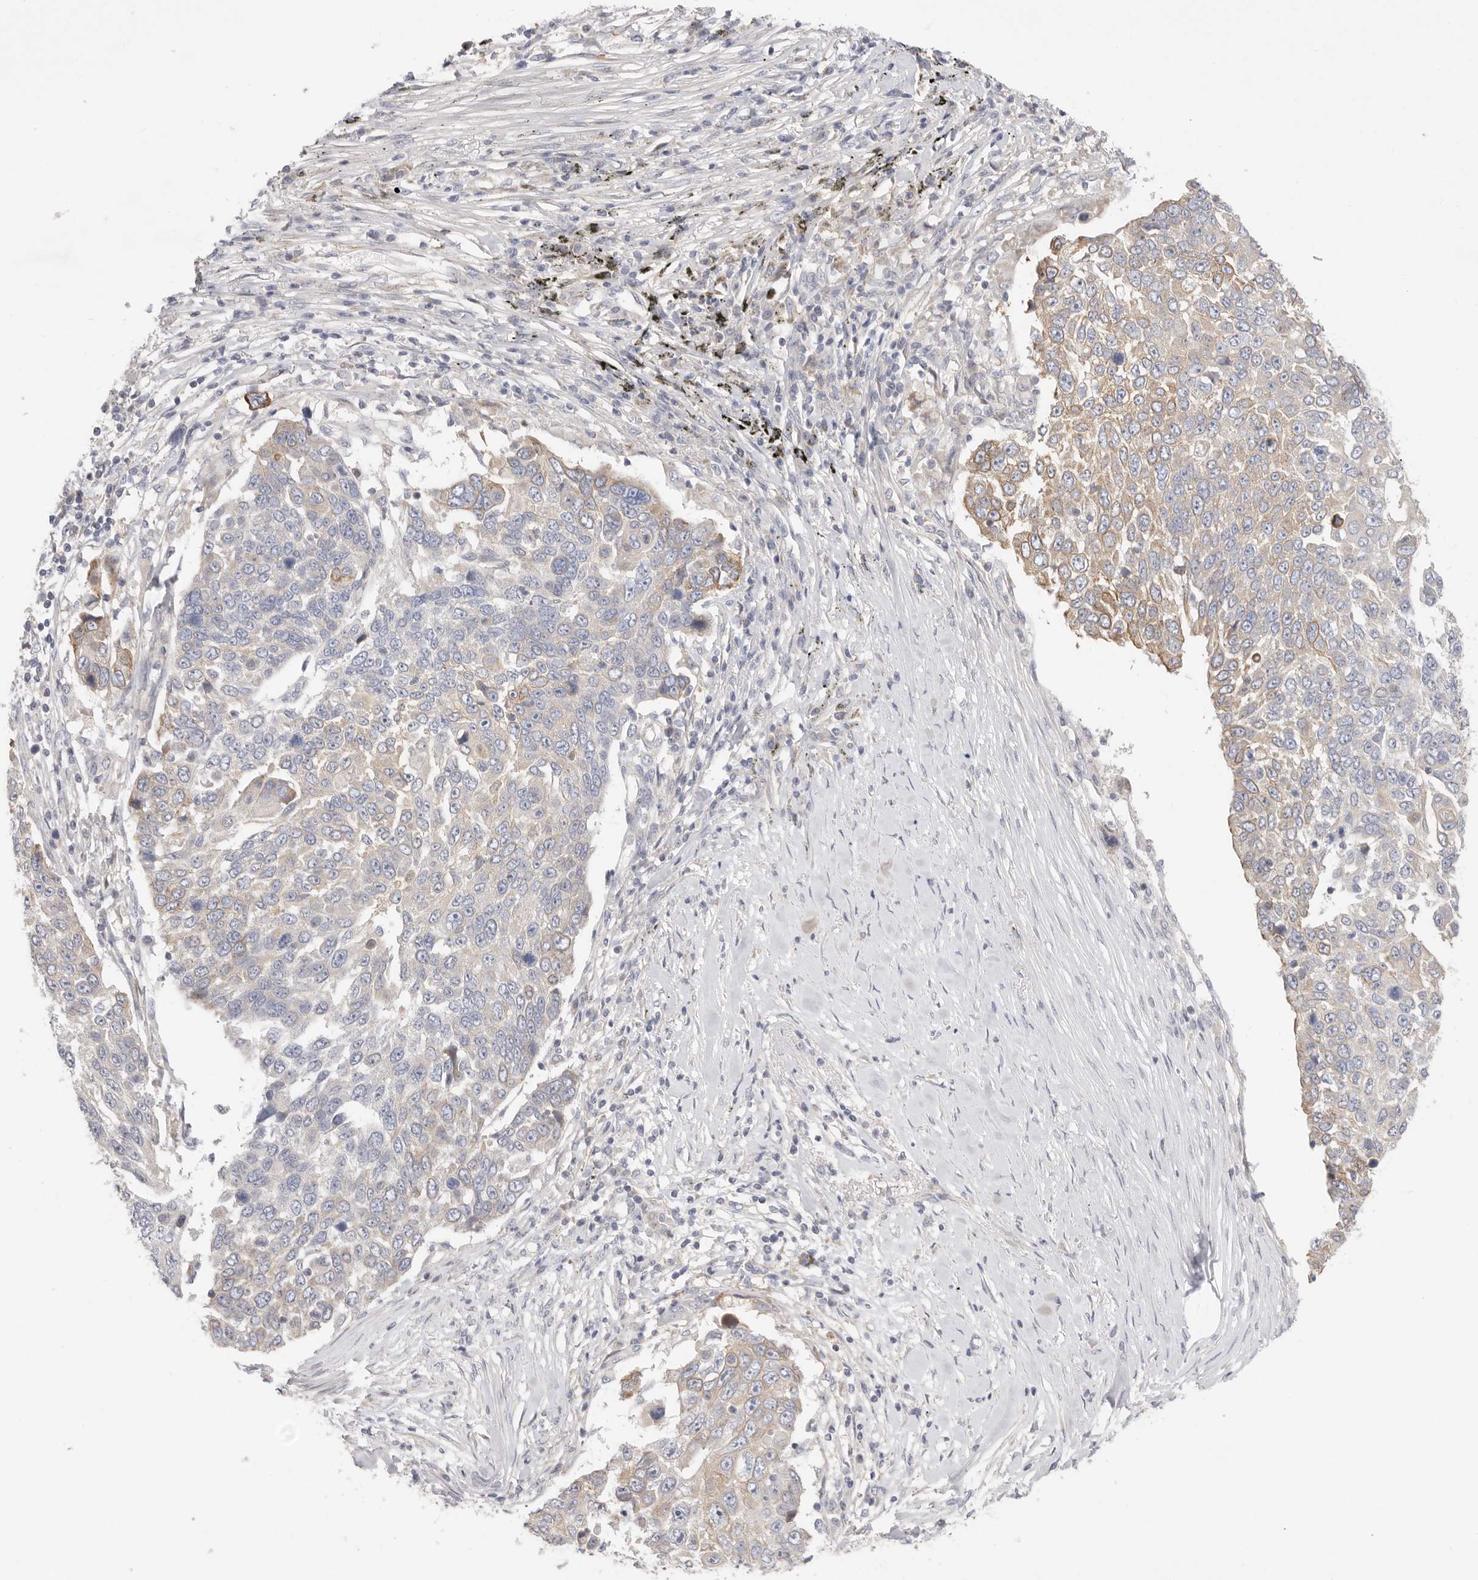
{"staining": {"intensity": "weak", "quantity": "<25%", "location": "cytoplasmic/membranous"}, "tissue": "lung cancer", "cell_type": "Tumor cells", "image_type": "cancer", "snomed": [{"axis": "morphology", "description": "Squamous cell carcinoma, NOS"}, {"axis": "topography", "description": "Lung"}], "caption": "IHC photomicrograph of lung squamous cell carcinoma stained for a protein (brown), which demonstrates no staining in tumor cells.", "gene": "USH1C", "patient": {"sex": "male", "age": 66}}